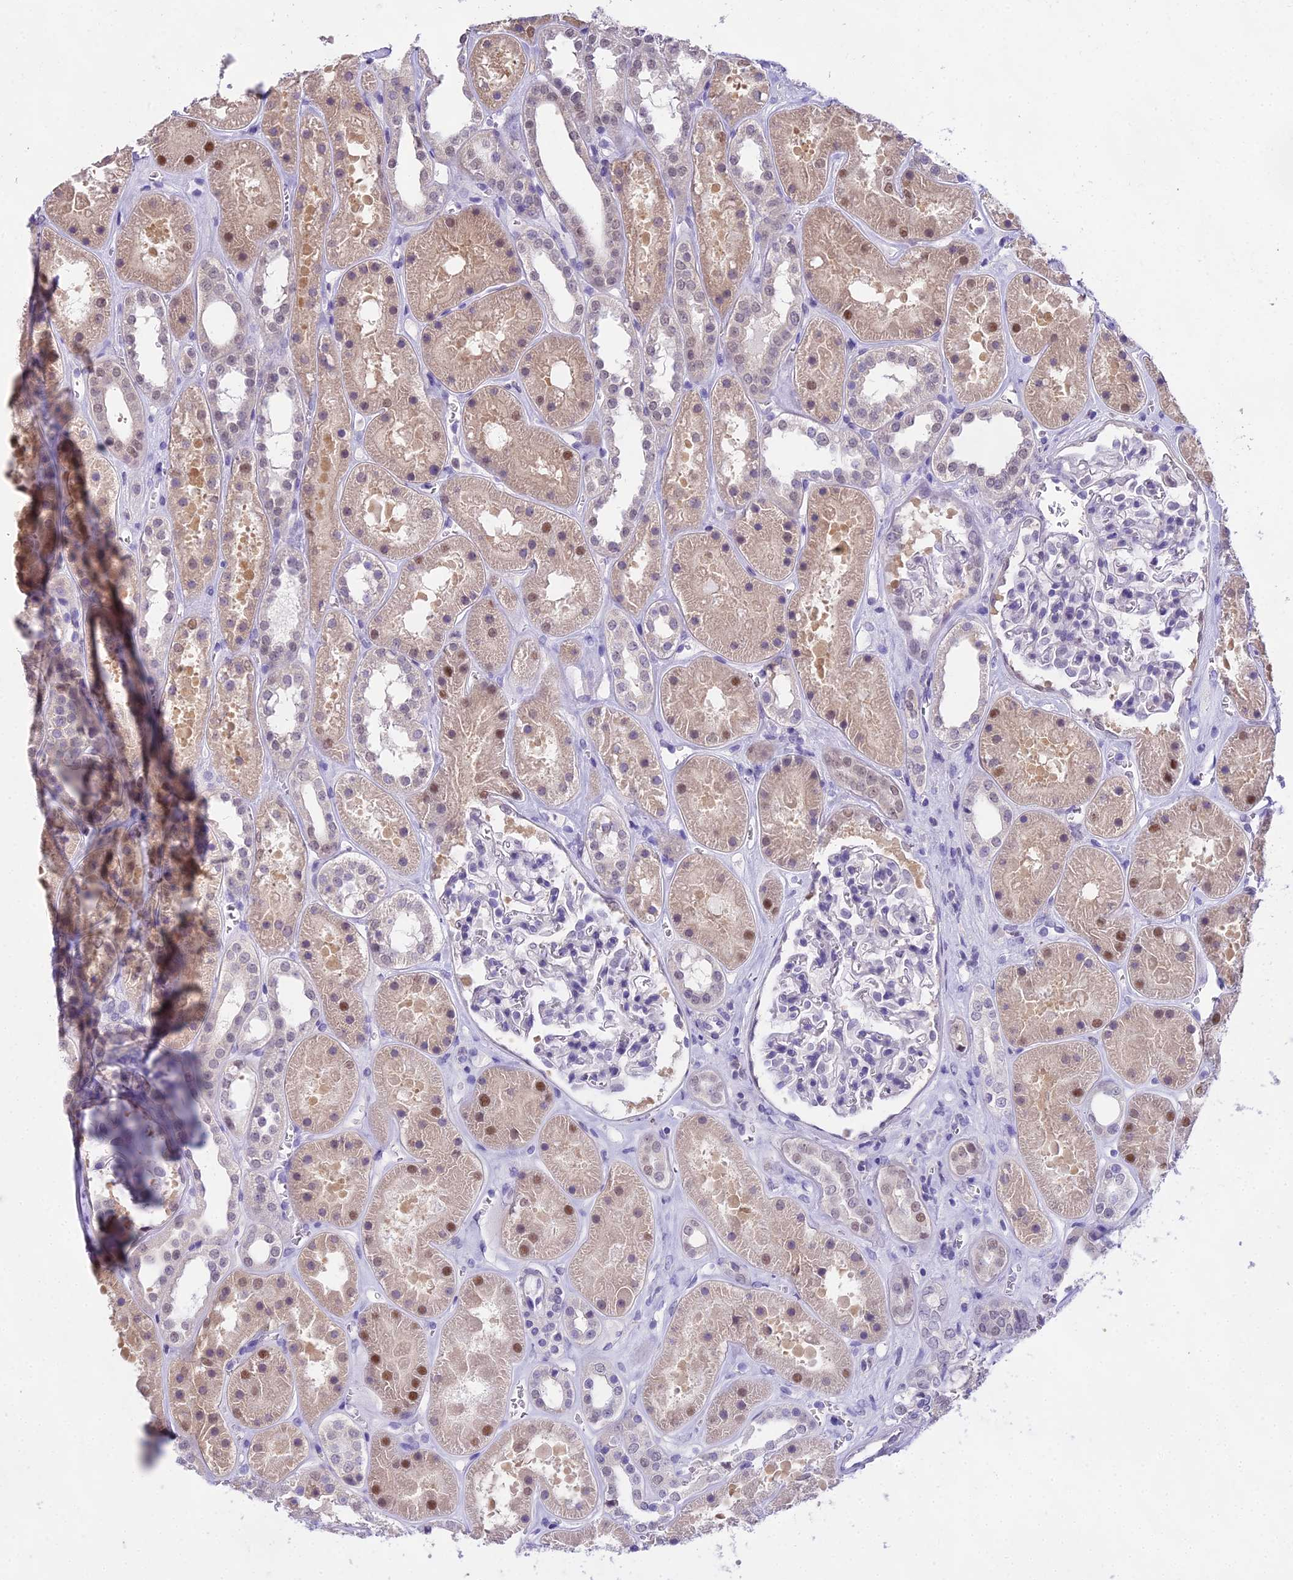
{"staining": {"intensity": "negative", "quantity": "none", "location": "none"}, "tissue": "kidney", "cell_type": "Cells in glomeruli", "image_type": "normal", "snomed": [{"axis": "morphology", "description": "Normal tissue, NOS"}, {"axis": "topography", "description": "Kidney"}], "caption": "Cells in glomeruli show no significant positivity in normal kidney.", "gene": "MAT2A", "patient": {"sex": "female", "age": 41}}